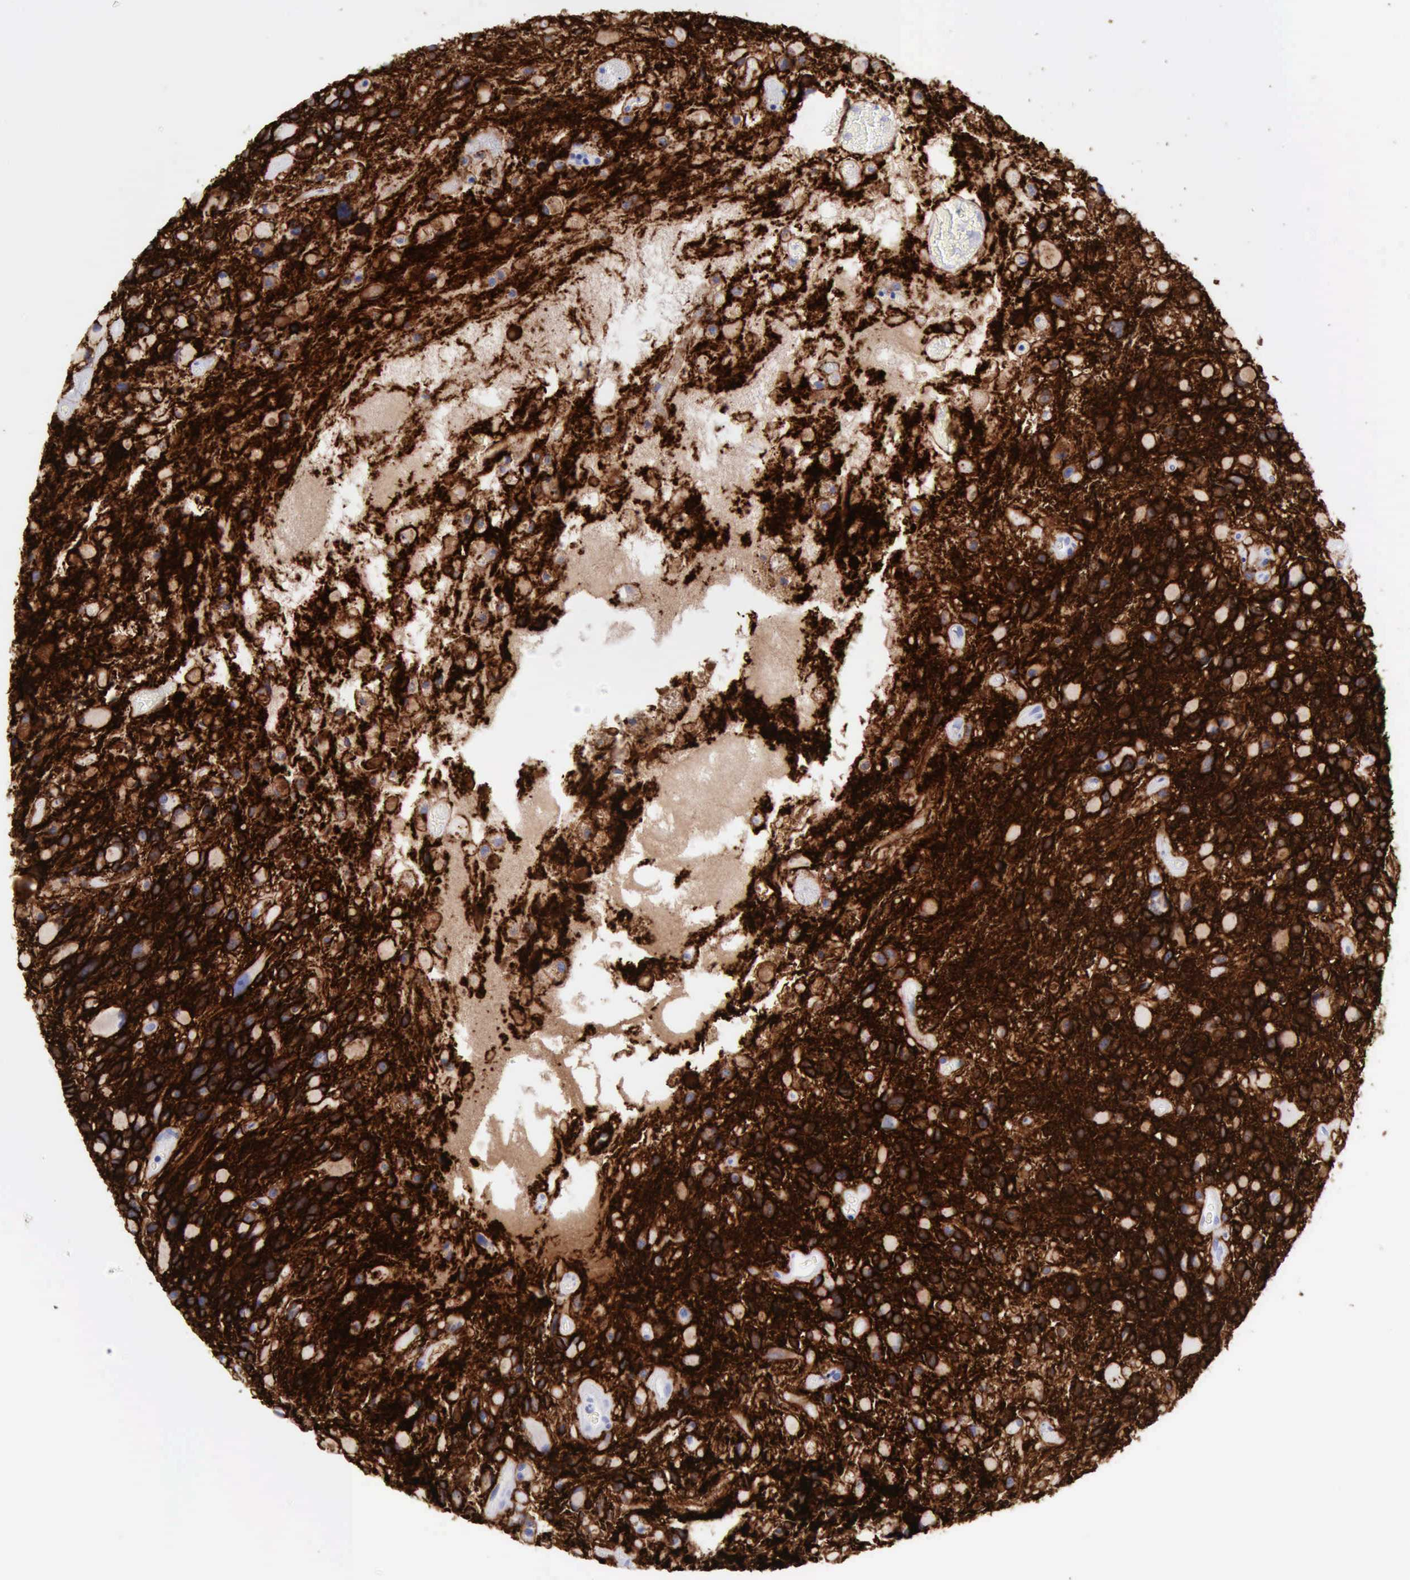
{"staining": {"intensity": "weak", "quantity": "25%-75%", "location": "cytoplasmic/membranous"}, "tissue": "glioma", "cell_type": "Tumor cells", "image_type": "cancer", "snomed": [{"axis": "morphology", "description": "Glioma, malignant, High grade"}, {"axis": "topography", "description": "Brain"}], "caption": "IHC photomicrograph of neoplastic tissue: glioma stained using immunohistochemistry (IHC) shows low levels of weak protein expression localized specifically in the cytoplasmic/membranous of tumor cells, appearing as a cytoplasmic/membranous brown color.", "gene": "NCAM1", "patient": {"sex": "female", "age": 37}}